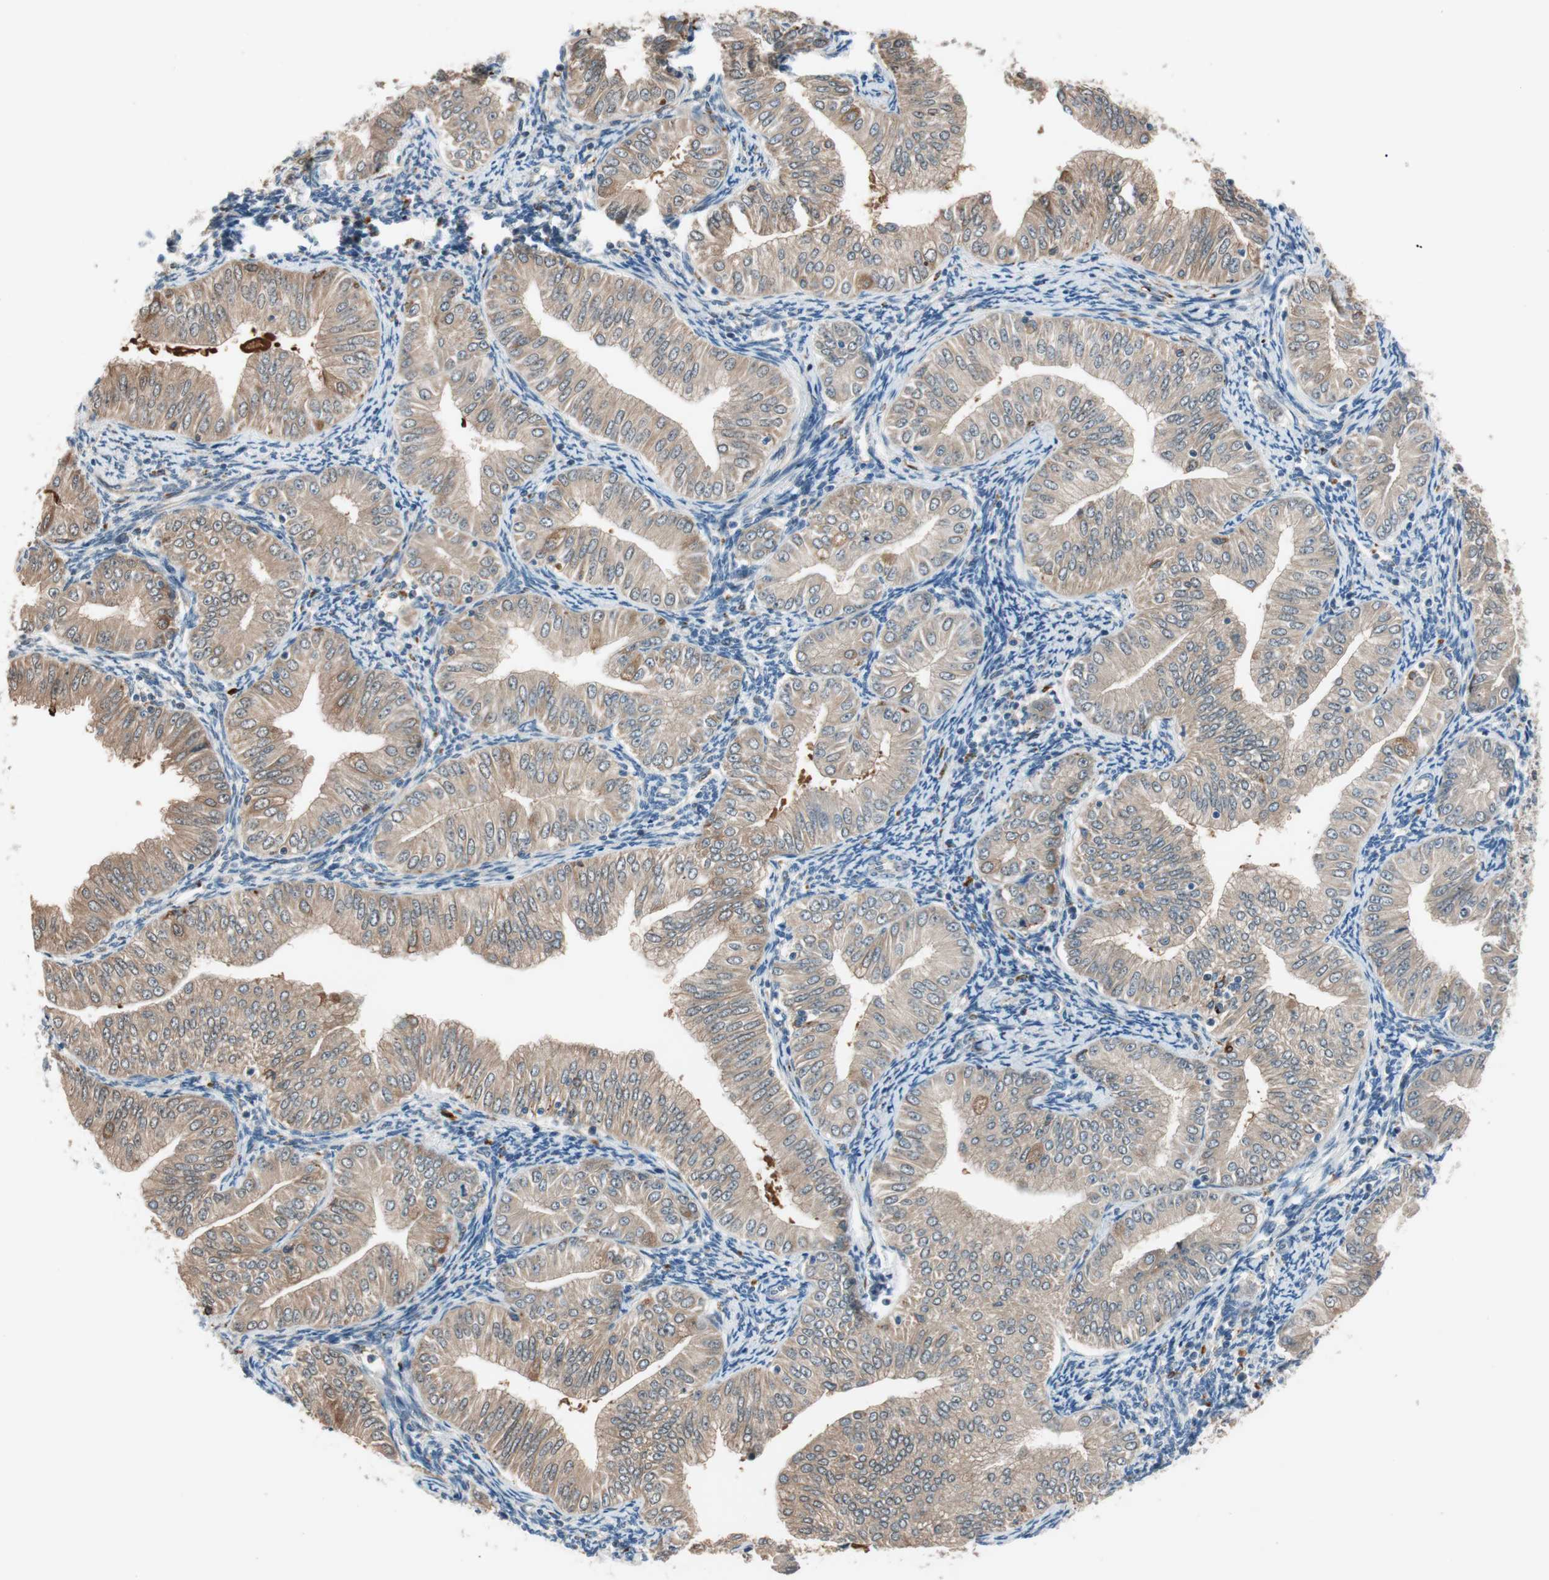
{"staining": {"intensity": "weak", "quantity": ">75%", "location": "cytoplasmic/membranous"}, "tissue": "endometrial cancer", "cell_type": "Tumor cells", "image_type": "cancer", "snomed": [{"axis": "morphology", "description": "Normal tissue, NOS"}, {"axis": "morphology", "description": "Adenocarcinoma, NOS"}, {"axis": "topography", "description": "Endometrium"}], "caption": "DAB (3,3'-diaminobenzidine) immunohistochemical staining of human endometrial cancer displays weak cytoplasmic/membranous protein expression in about >75% of tumor cells.", "gene": "PIK3R3", "patient": {"sex": "female", "age": 53}}